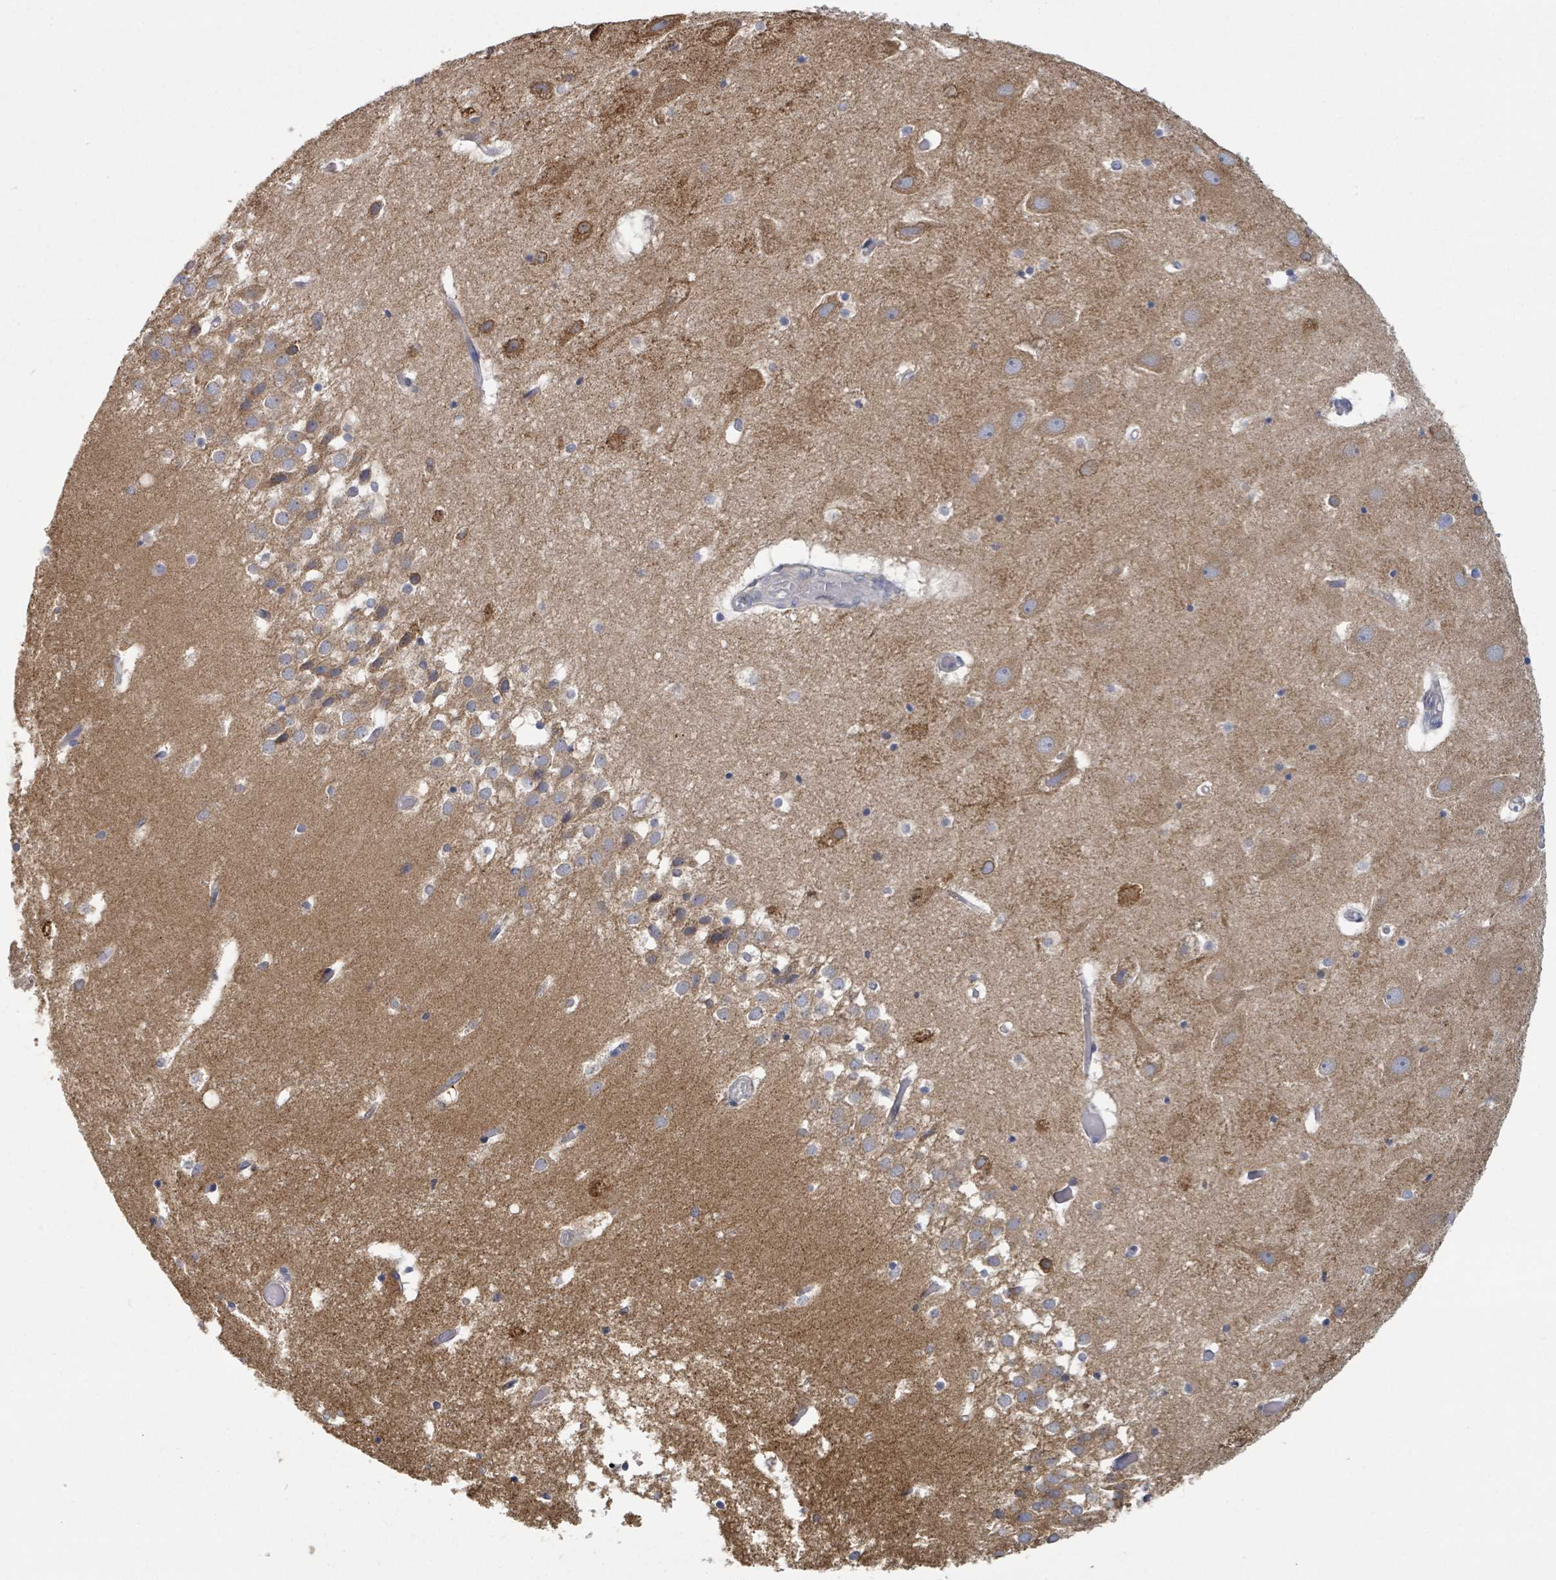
{"staining": {"intensity": "negative", "quantity": "none", "location": "none"}, "tissue": "hippocampus", "cell_type": "Glial cells", "image_type": "normal", "snomed": [{"axis": "morphology", "description": "Normal tissue, NOS"}, {"axis": "topography", "description": "Hippocampus"}], "caption": "Micrograph shows no significant protein positivity in glial cells of benign hippocampus.", "gene": "GABBR1", "patient": {"sex": "female", "age": 52}}